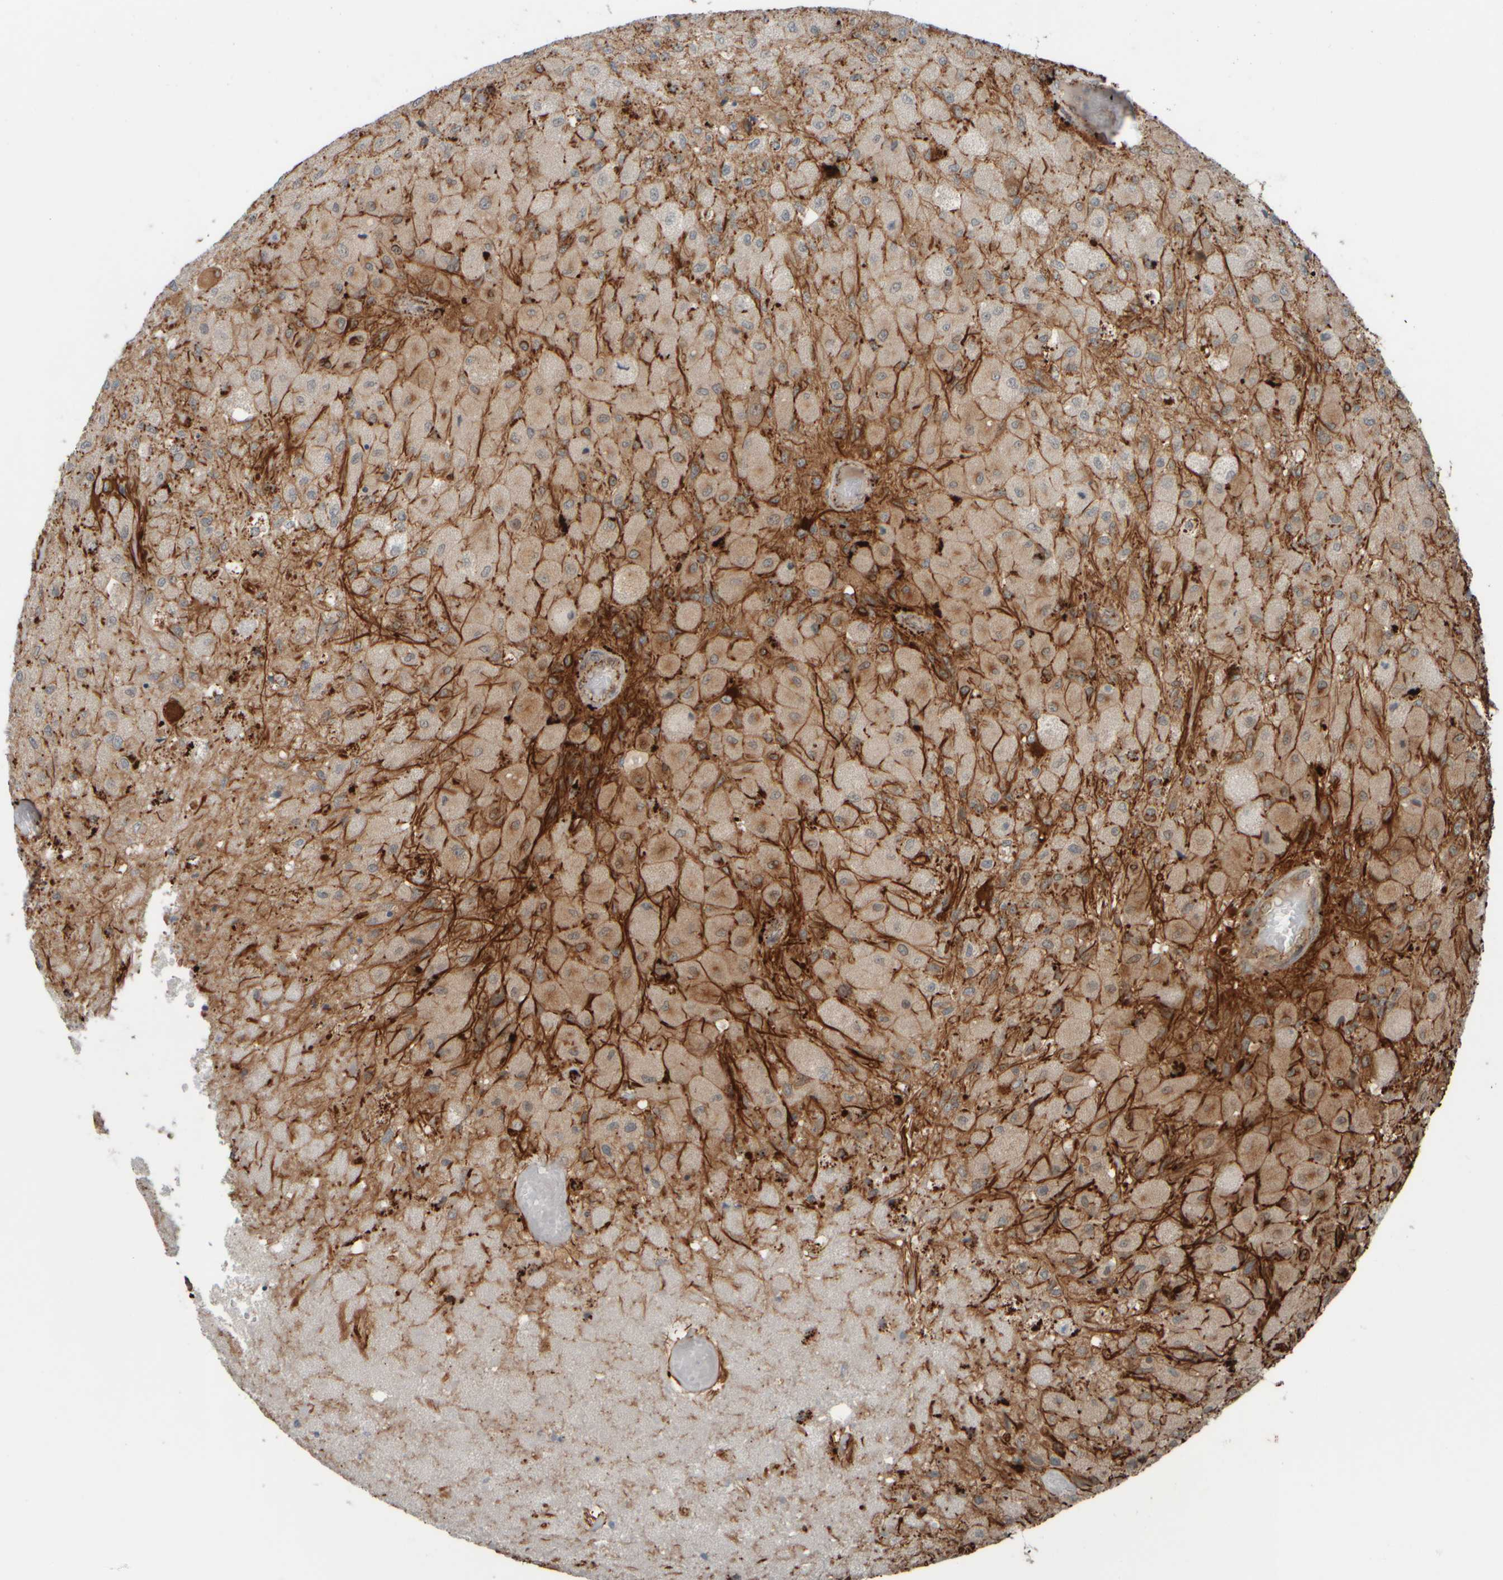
{"staining": {"intensity": "strong", "quantity": "<25%", "location": "cytoplasmic/membranous"}, "tissue": "glioma", "cell_type": "Tumor cells", "image_type": "cancer", "snomed": [{"axis": "morphology", "description": "Normal tissue, NOS"}, {"axis": "morphology", "description": "Glioma, malignant, High grade"}, {"axis": "topography", "description": "Cerebral cortex"}], "caption": "Malignant glioma (high-grade) stained with DAB immunohistochemistry (IHC) exhibits medium levels of strong cytoplasmic/membranous positivity in approximately <25% of tumor cells. The staining was performed using DAB (3,3'-diaminobenzidine) to visualize the protein expression in brown, while the nuclei were stained in blue with hematoxylin (Magnification: 20x).", "gene": "GIGYF1", "patient": {"sex": "male", "age": 77}}